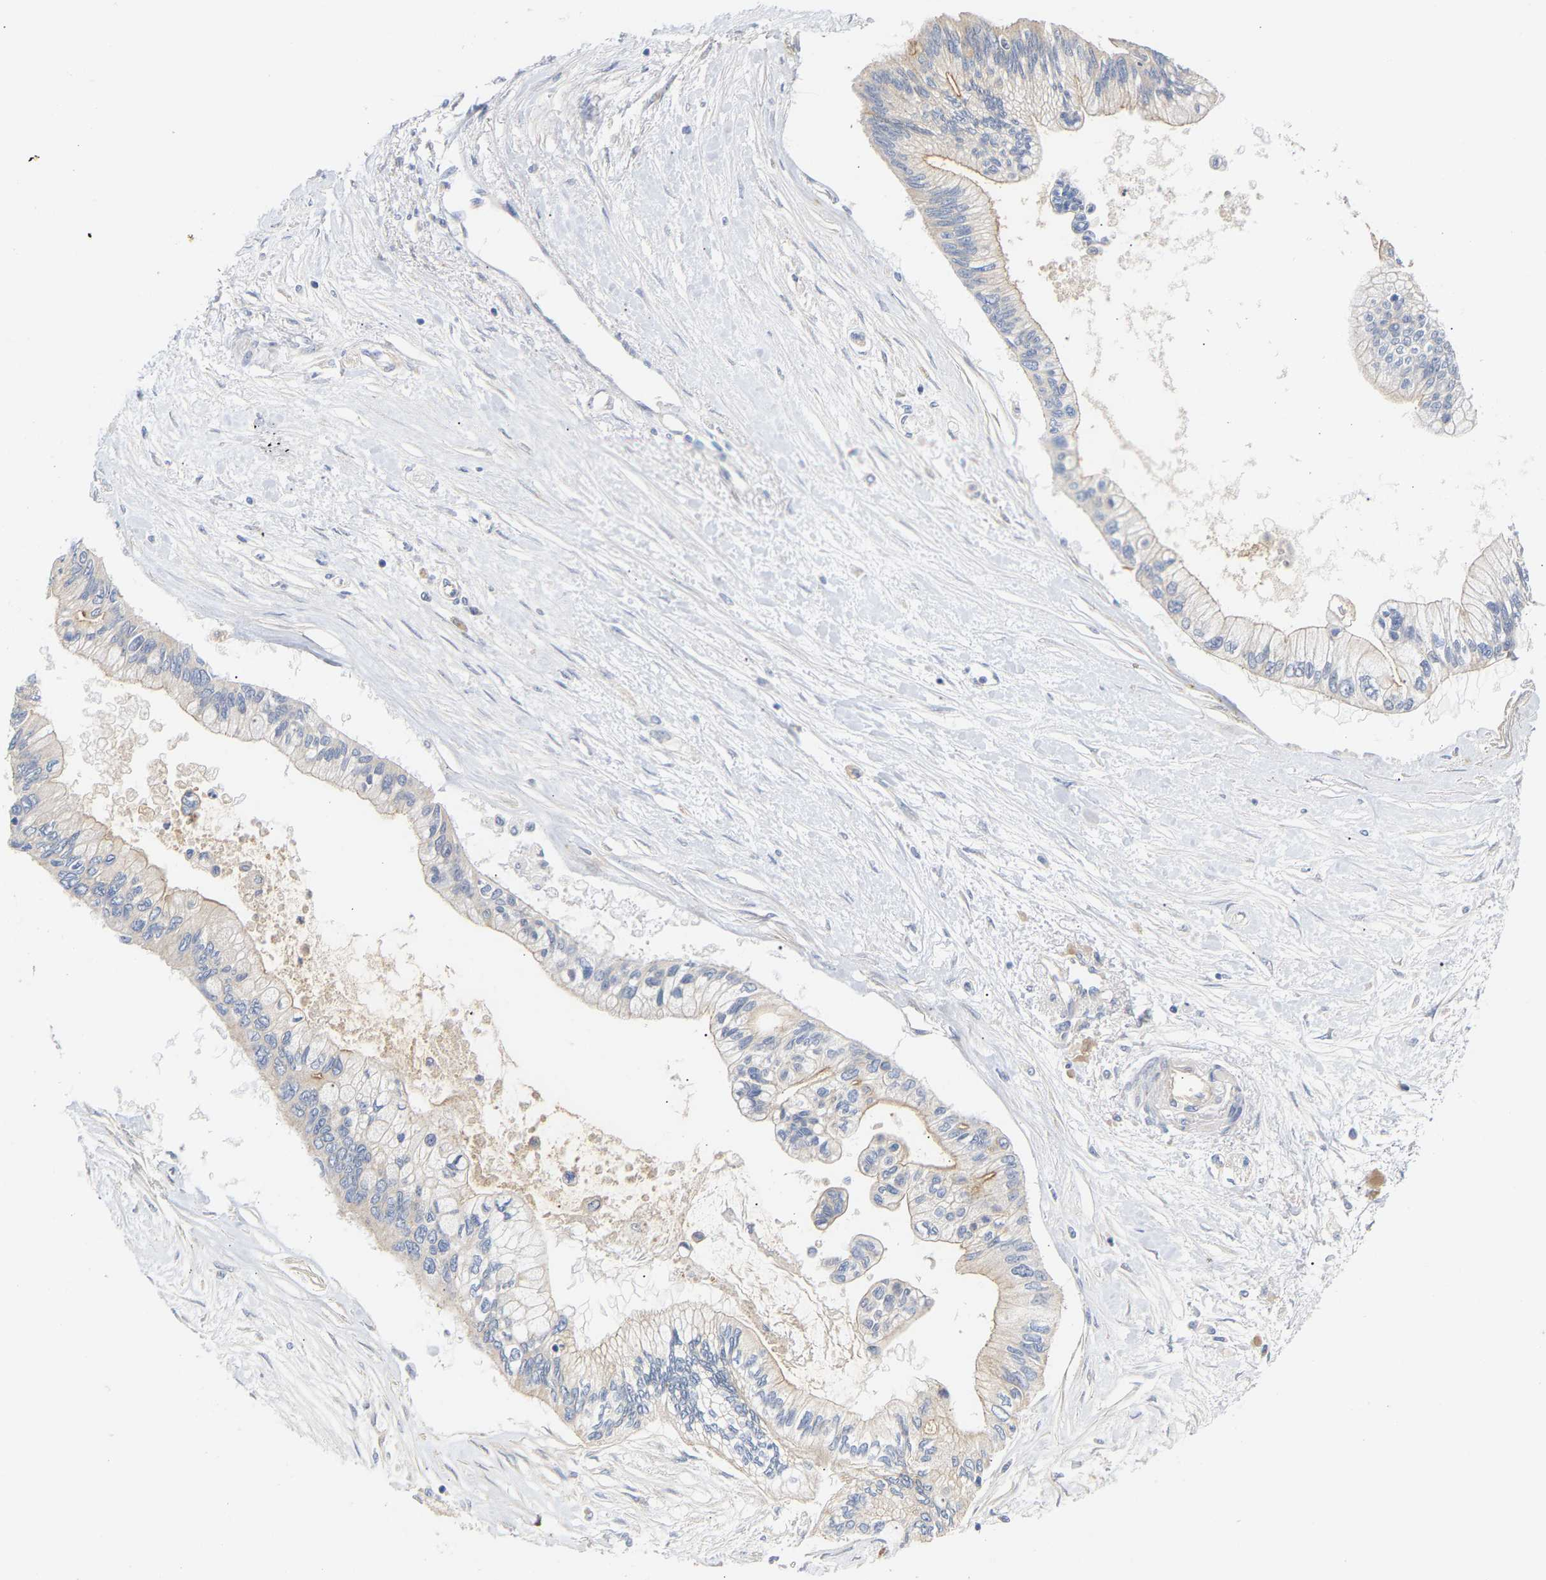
{"staining": {"intensity": "weak", "quantity": "<25%", "location": "cytoplasmic/membranous"}, "tissue": "pancreatic cancer", "cell_type": "Tumor cells", "image_type": "cancer", "snomed": [{"axis": "morphology", "description": "Adenocarcinoma, NOS"}, {"axis": "topography", "description": "Pancreas"}], "caption": "IHC of human pancreatic adenocarcinoma shows no expression in tumor cells.", "gene": "KASH5", "patient": {"sex": "female", "age": 77}}